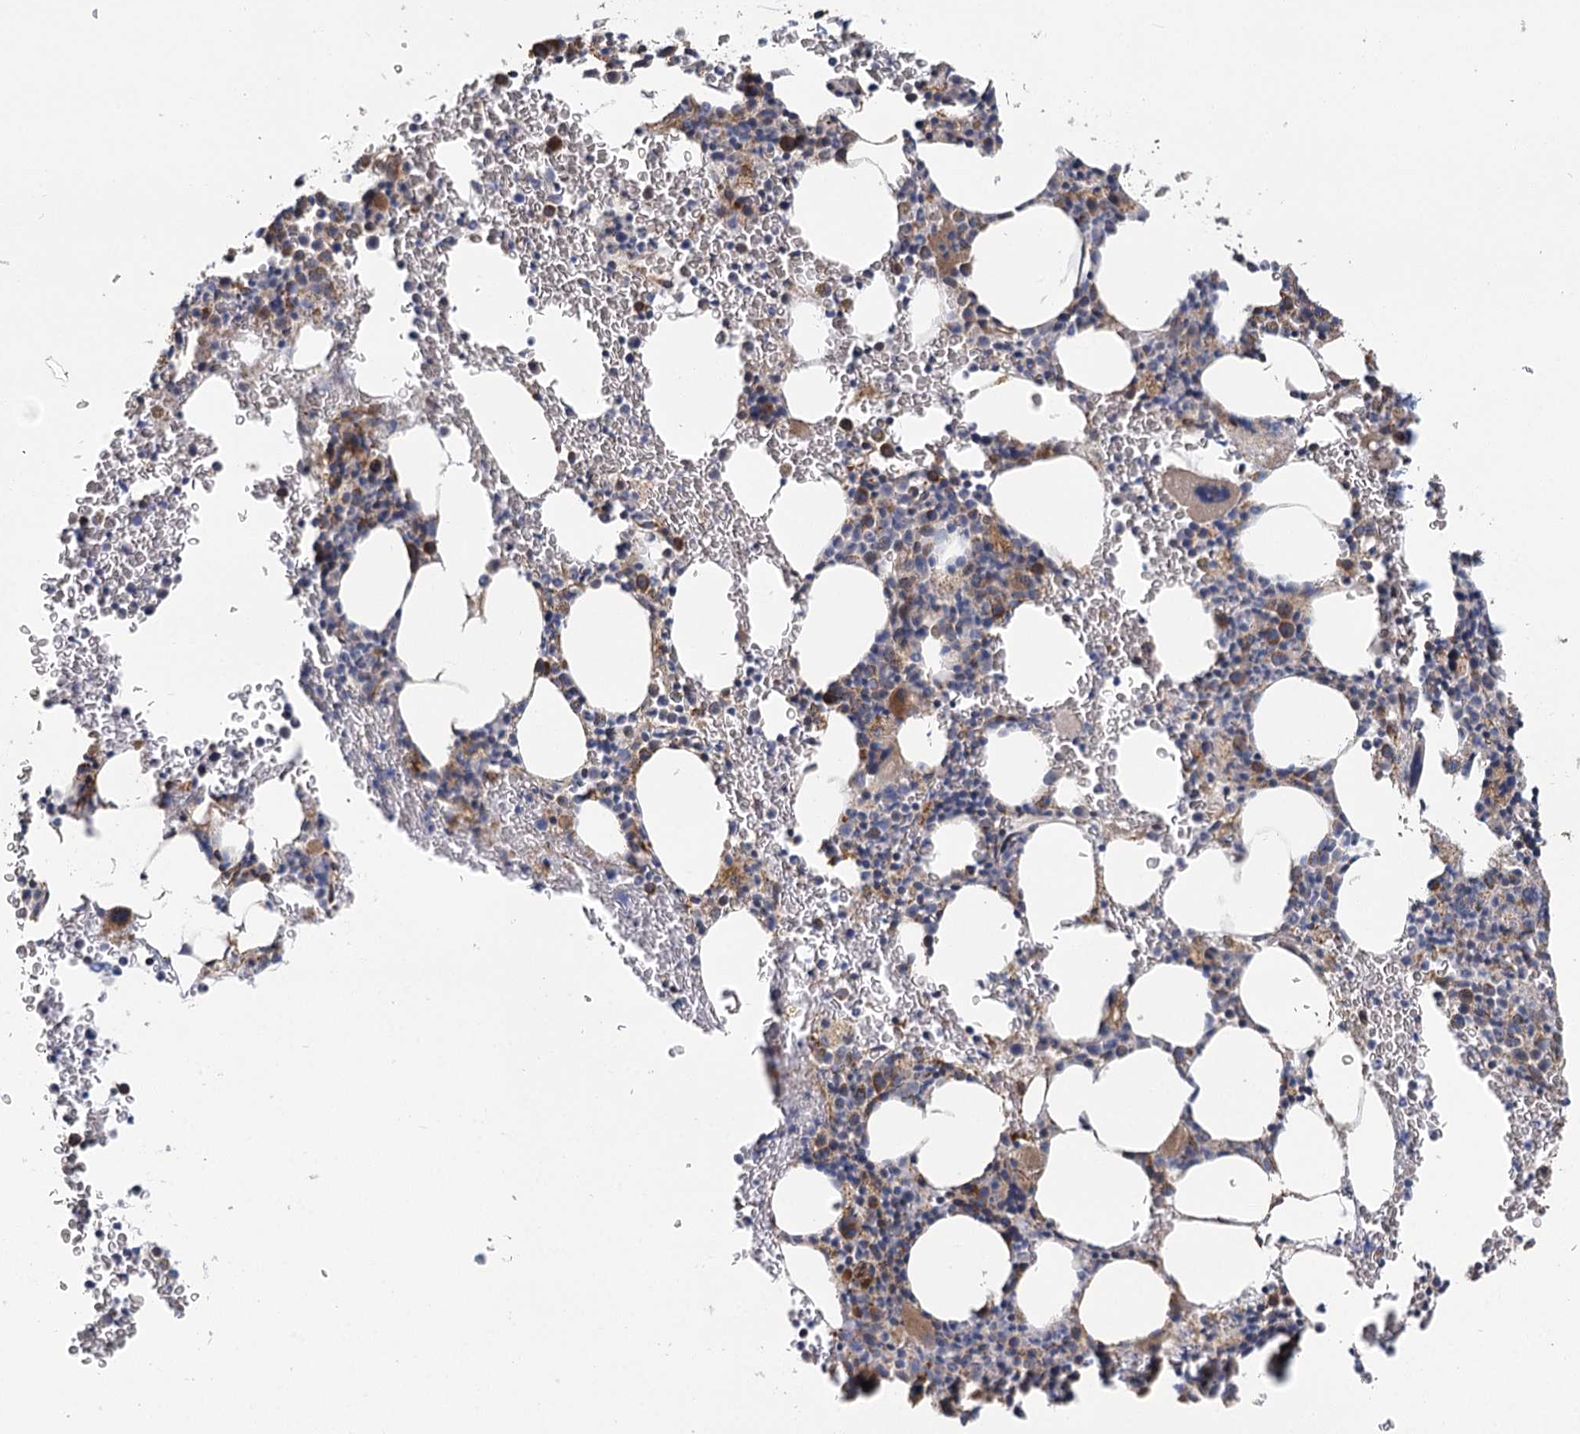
{"staining": {"intensity": "moderate", "quantity": "<25%", "location": "cytoplasmic/membranous"}, "tissue": "bone marrow", "cell_type": "Hematopoietic cells", "image_type": "normal", "snomed": [{"axis": "morphology", "description": "Normal tissue, NOS"}, {"axis": "topography", "description": "Bone marrow"}], "caption": "IHC photomicrograph of benign bone marrow: bone marrow stained using IHC displays low levels of moderate protein expression localized specifically in the cytoplasmic/membranous of hematopoietic cells, appearing as a cytoplasmic/membranous brown color.", "gene": "IL11RA", "patient": {"sex": "male", "age": 79}}